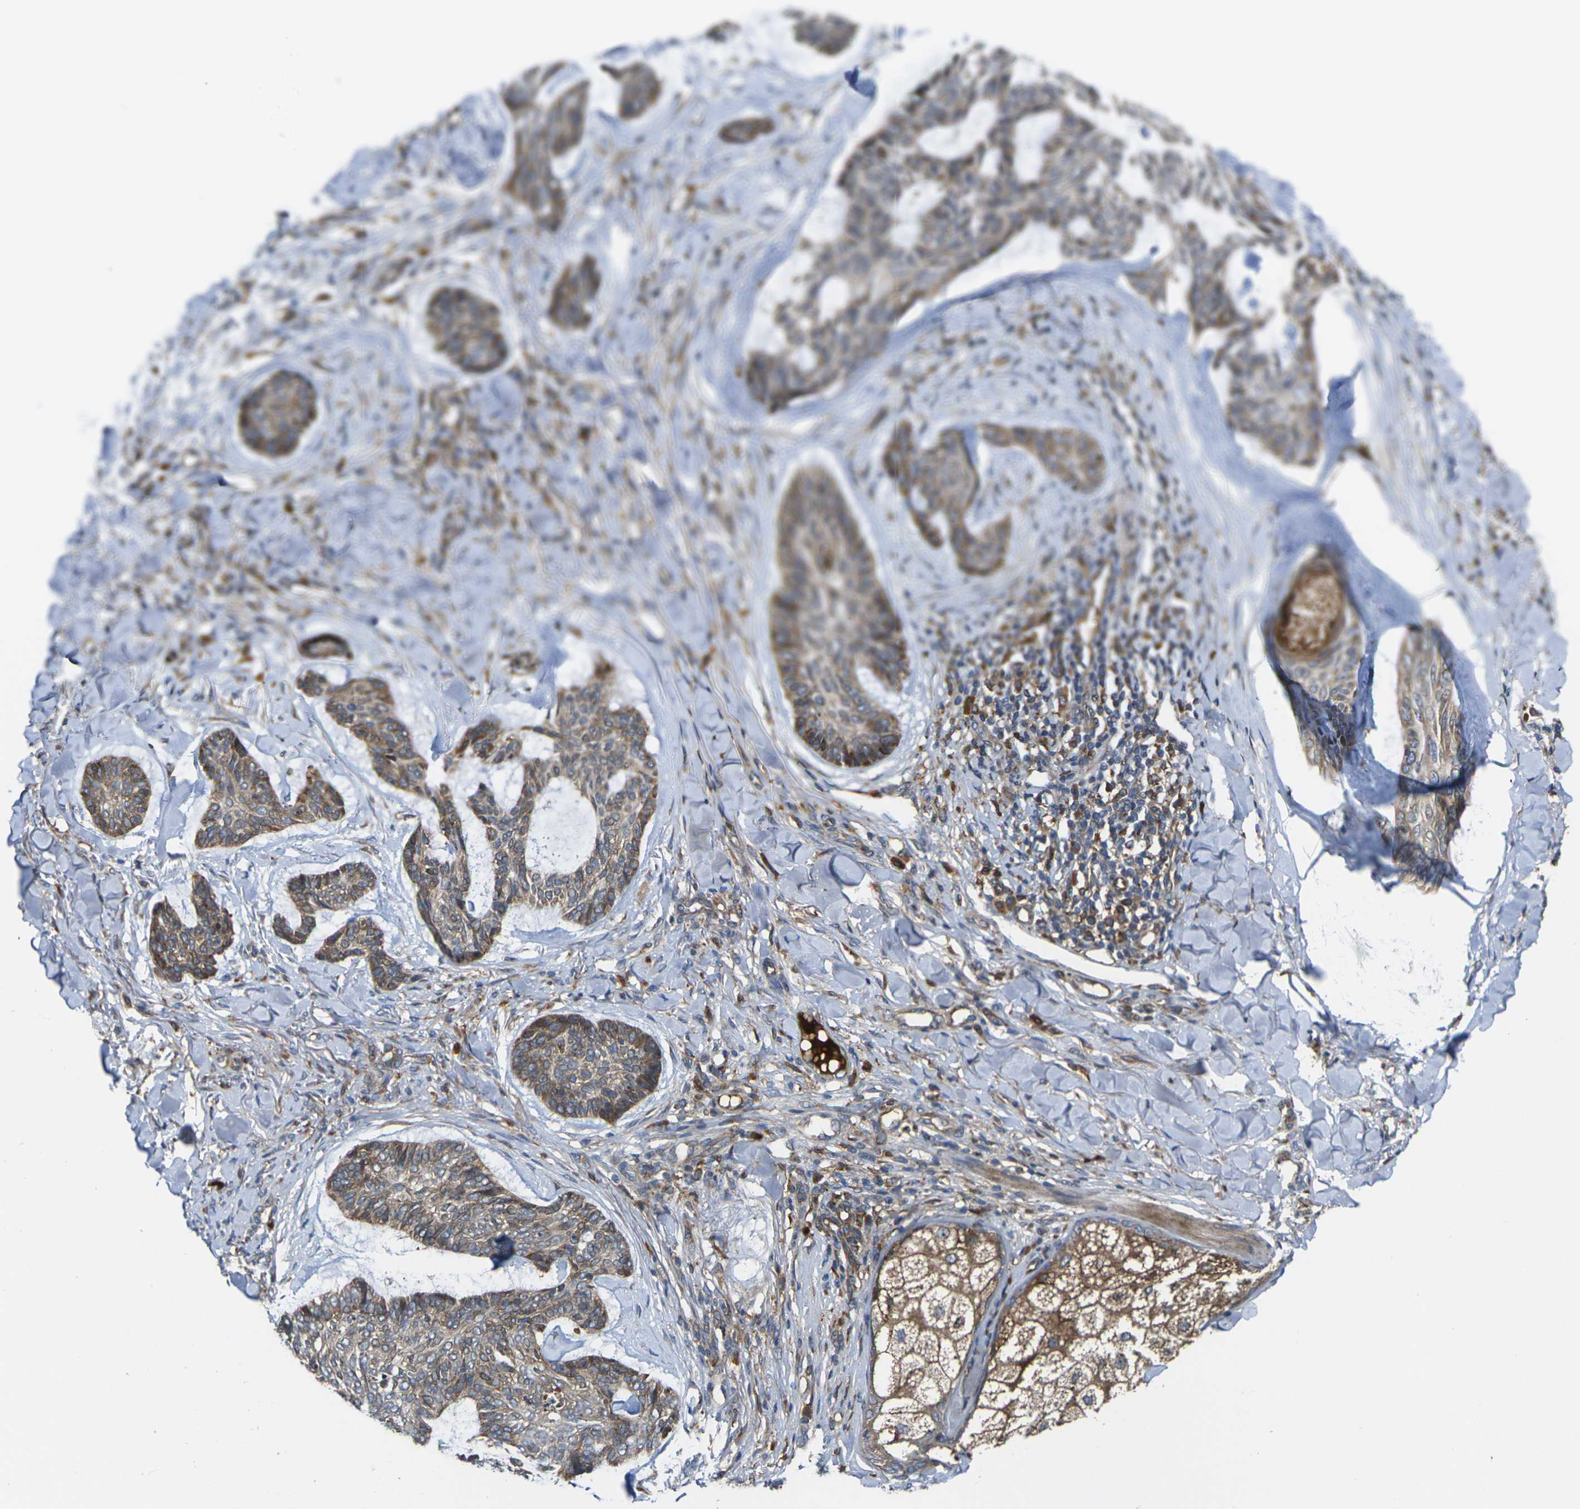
{"staining": {"intensity": "moderate", "quantity": ">75%", "location": "cytoplasmic/membranous"}, "tissue": "skin cancer", "cell_type": "Tumor cells", "image_type": "cancer", "snomed": [{"axis": "morphology", "description": "Basal cell carcinoma"}, {"axis": "topography", "description": "Skin"}], "caption": "An IHC photomicrograph of neoplastic tissue is shown. Protein staining in brown labels moderate cytoplasmic/membranous positivity in skin basal cell carcinoma within tumor cells. Immunohistochemistry (ihc) stains the protein of interest in brown and the nuclei are stained blue.", "gene": "FZD1", "patient": {"sex": "male", "age": 43}}